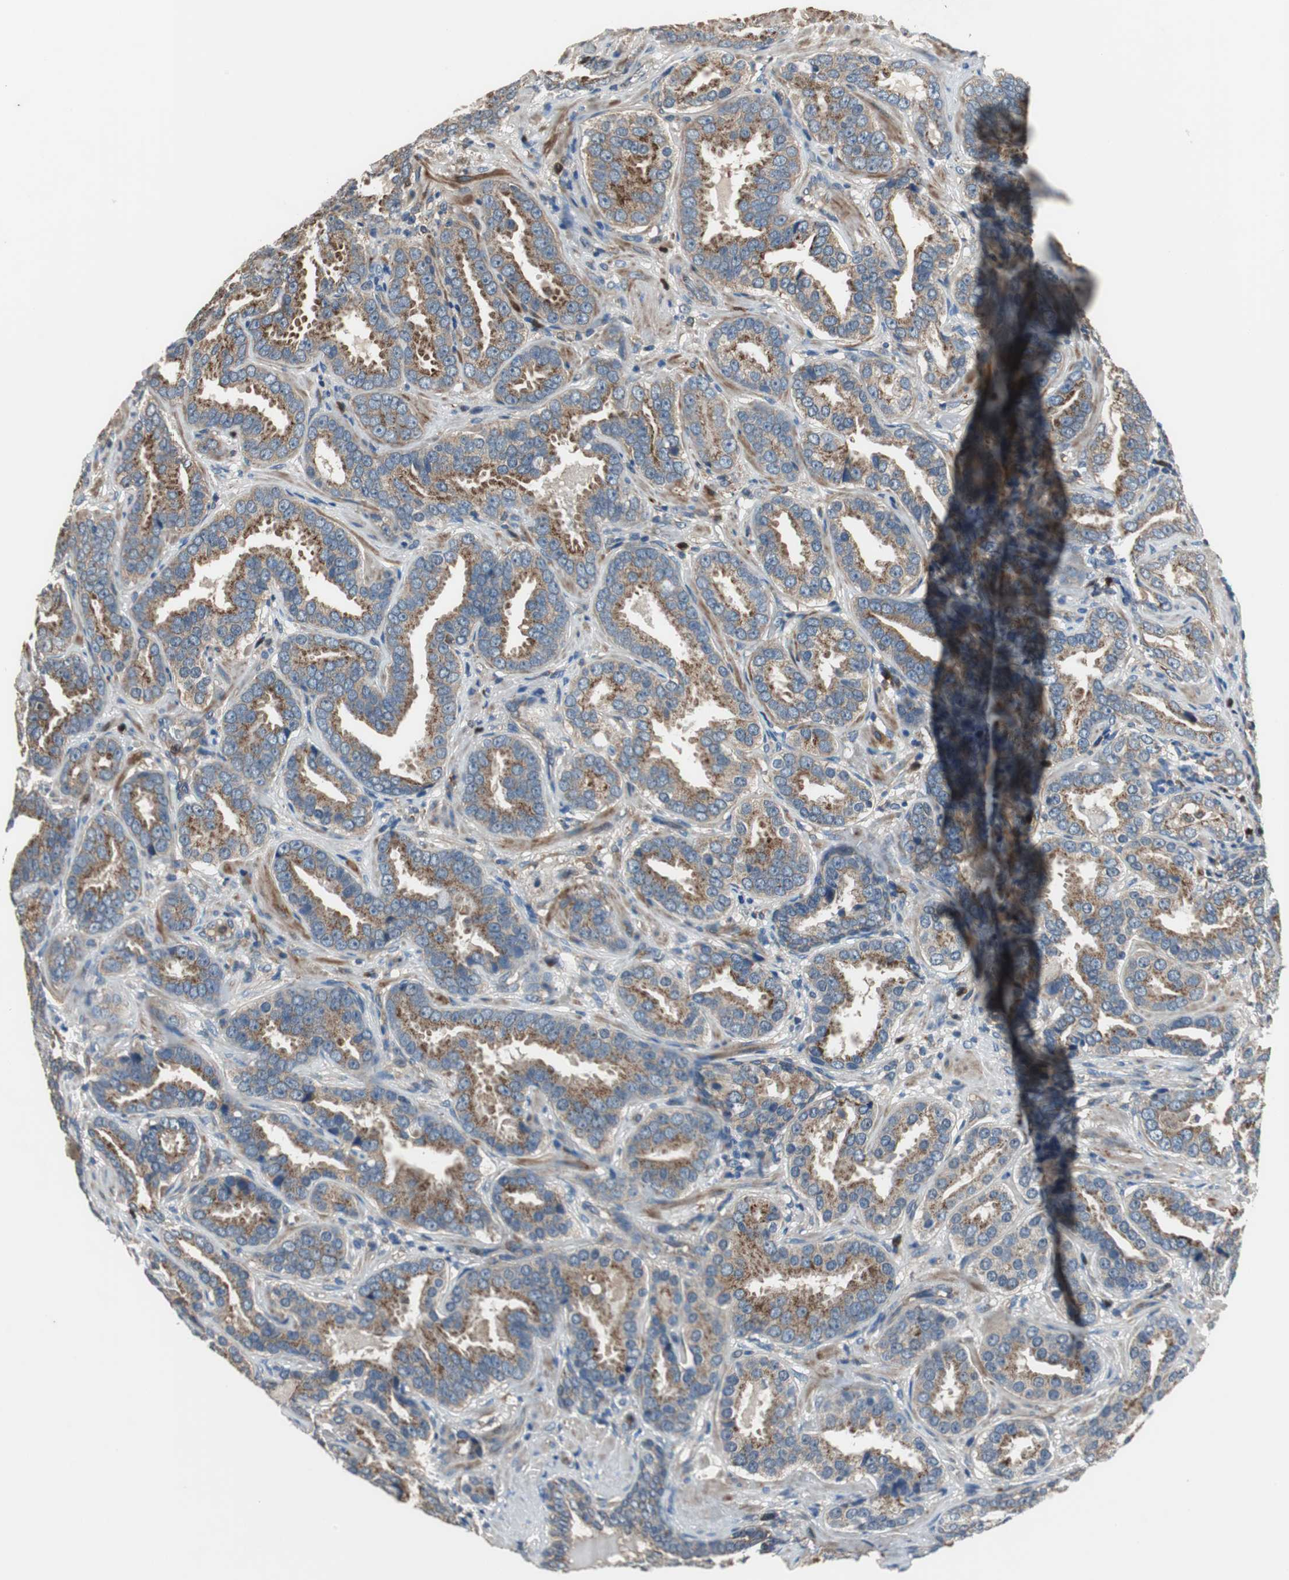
{"staining": {"intensity": "strong", "quantity": ">75%", "location": "cytoplasmic/membranous"}, "tissue": "prostate cancer", "cell_type": "Tumor cells", "image_type": "cancer", "snomed": [{"axis": "morphology", "description": "Adenocarcinoma, Low grade"}, {"axis": "topography", "description": "Prostate"}], "caption": "A micrograph showing strong cytoplasmic/membranous expression in approximately >75% of tumor cells in prostate low-grade adenocarcinoma, as visualized by brown immunohistochemical staining.", "gene": "PI4KB", "patient": {"sex": "male", "age": 59}}